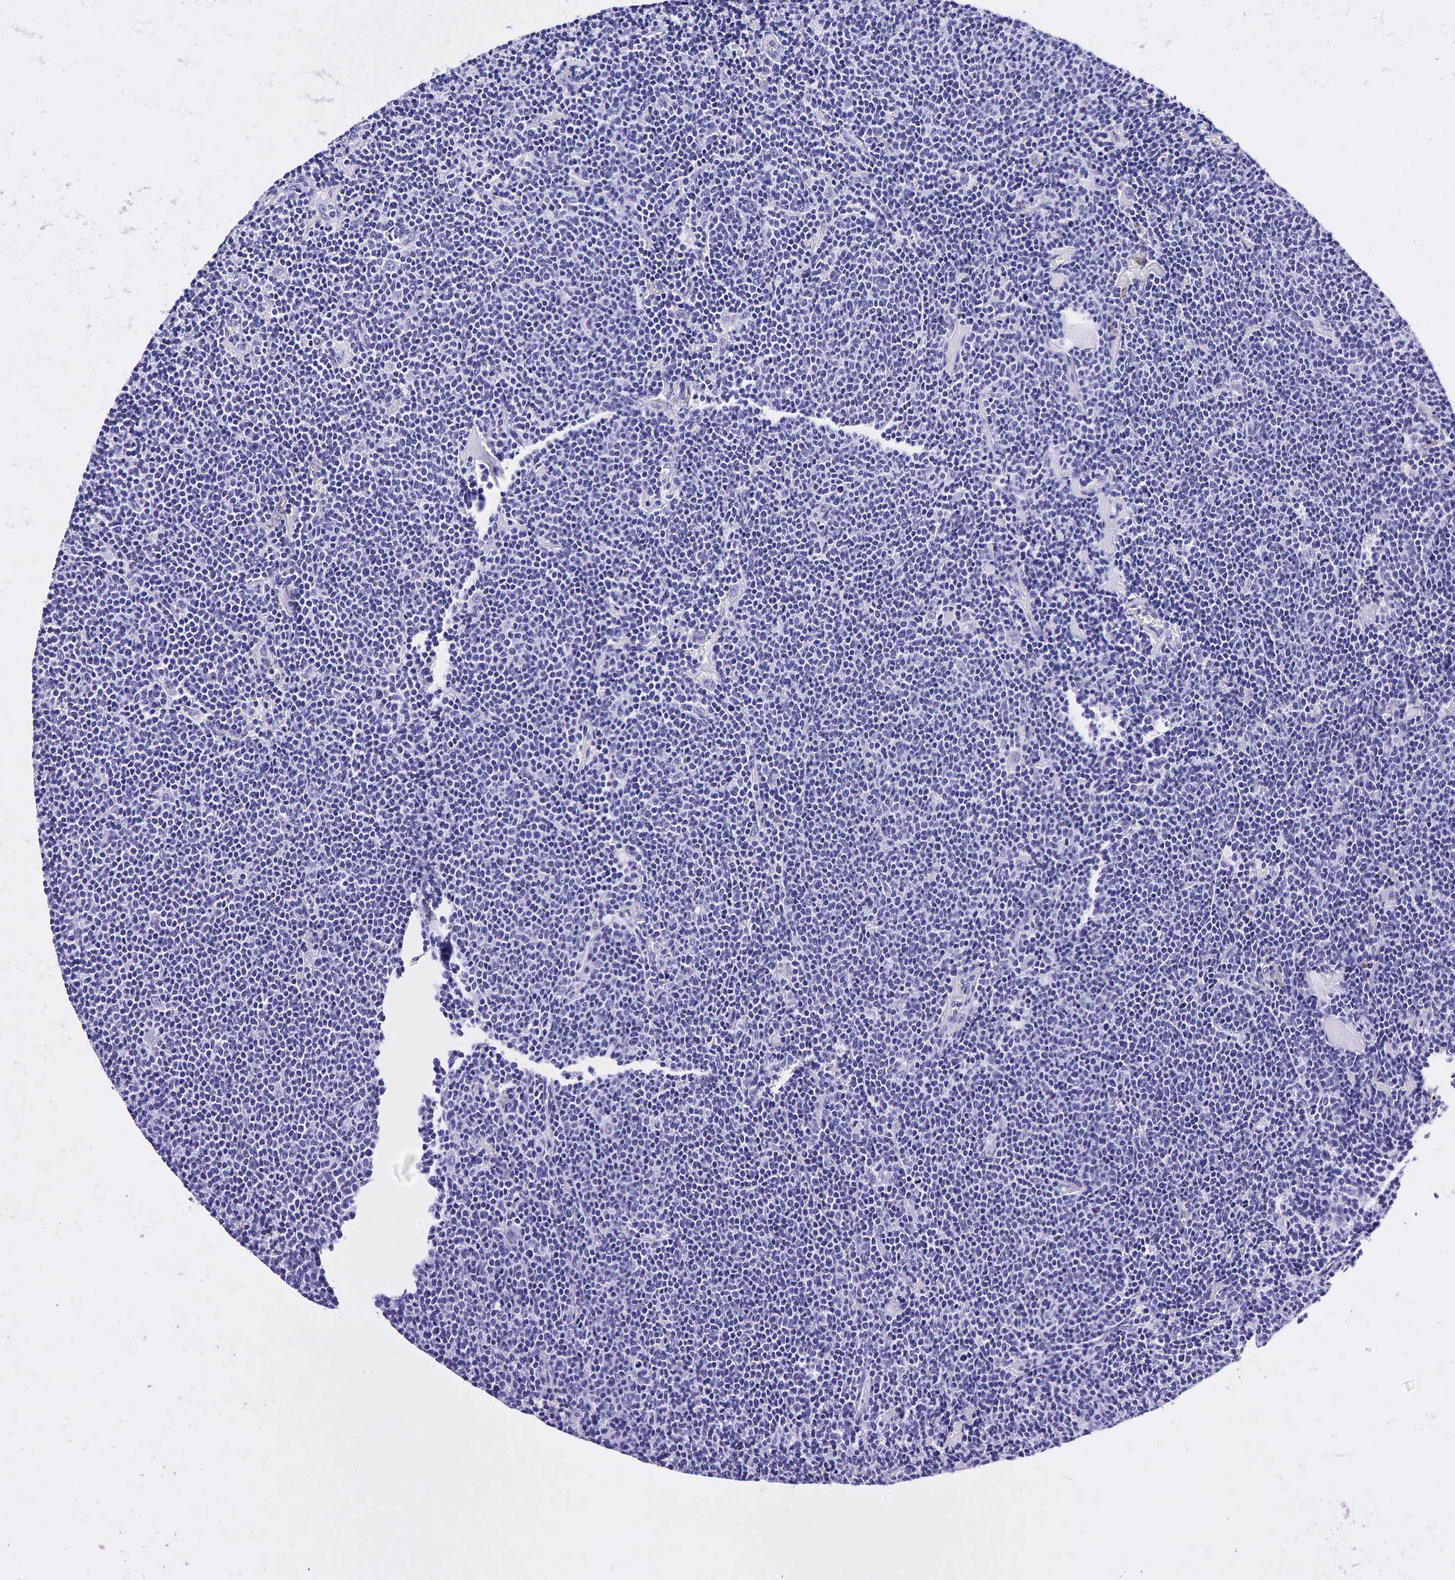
{"staining": {"intensity": "negative", "quantity": "none", "location": "none"}, "tissue": "lymphoma", "cell_type": "Tumor cells", "image_type": "cancer", "snomed": [{"axis": "morphology", "description": "Malignant lymphoma, non-Hodgkin's type, Low grade"}, {"axis": "topography", "description": "Lymph node"}], "caption": "Lymphoma stained for a protein using immunohistochemistry (IHC) demonstrates no expression tumor cells.", "gene": "GAST", "patient": {"sex": "male", "age": 65}}